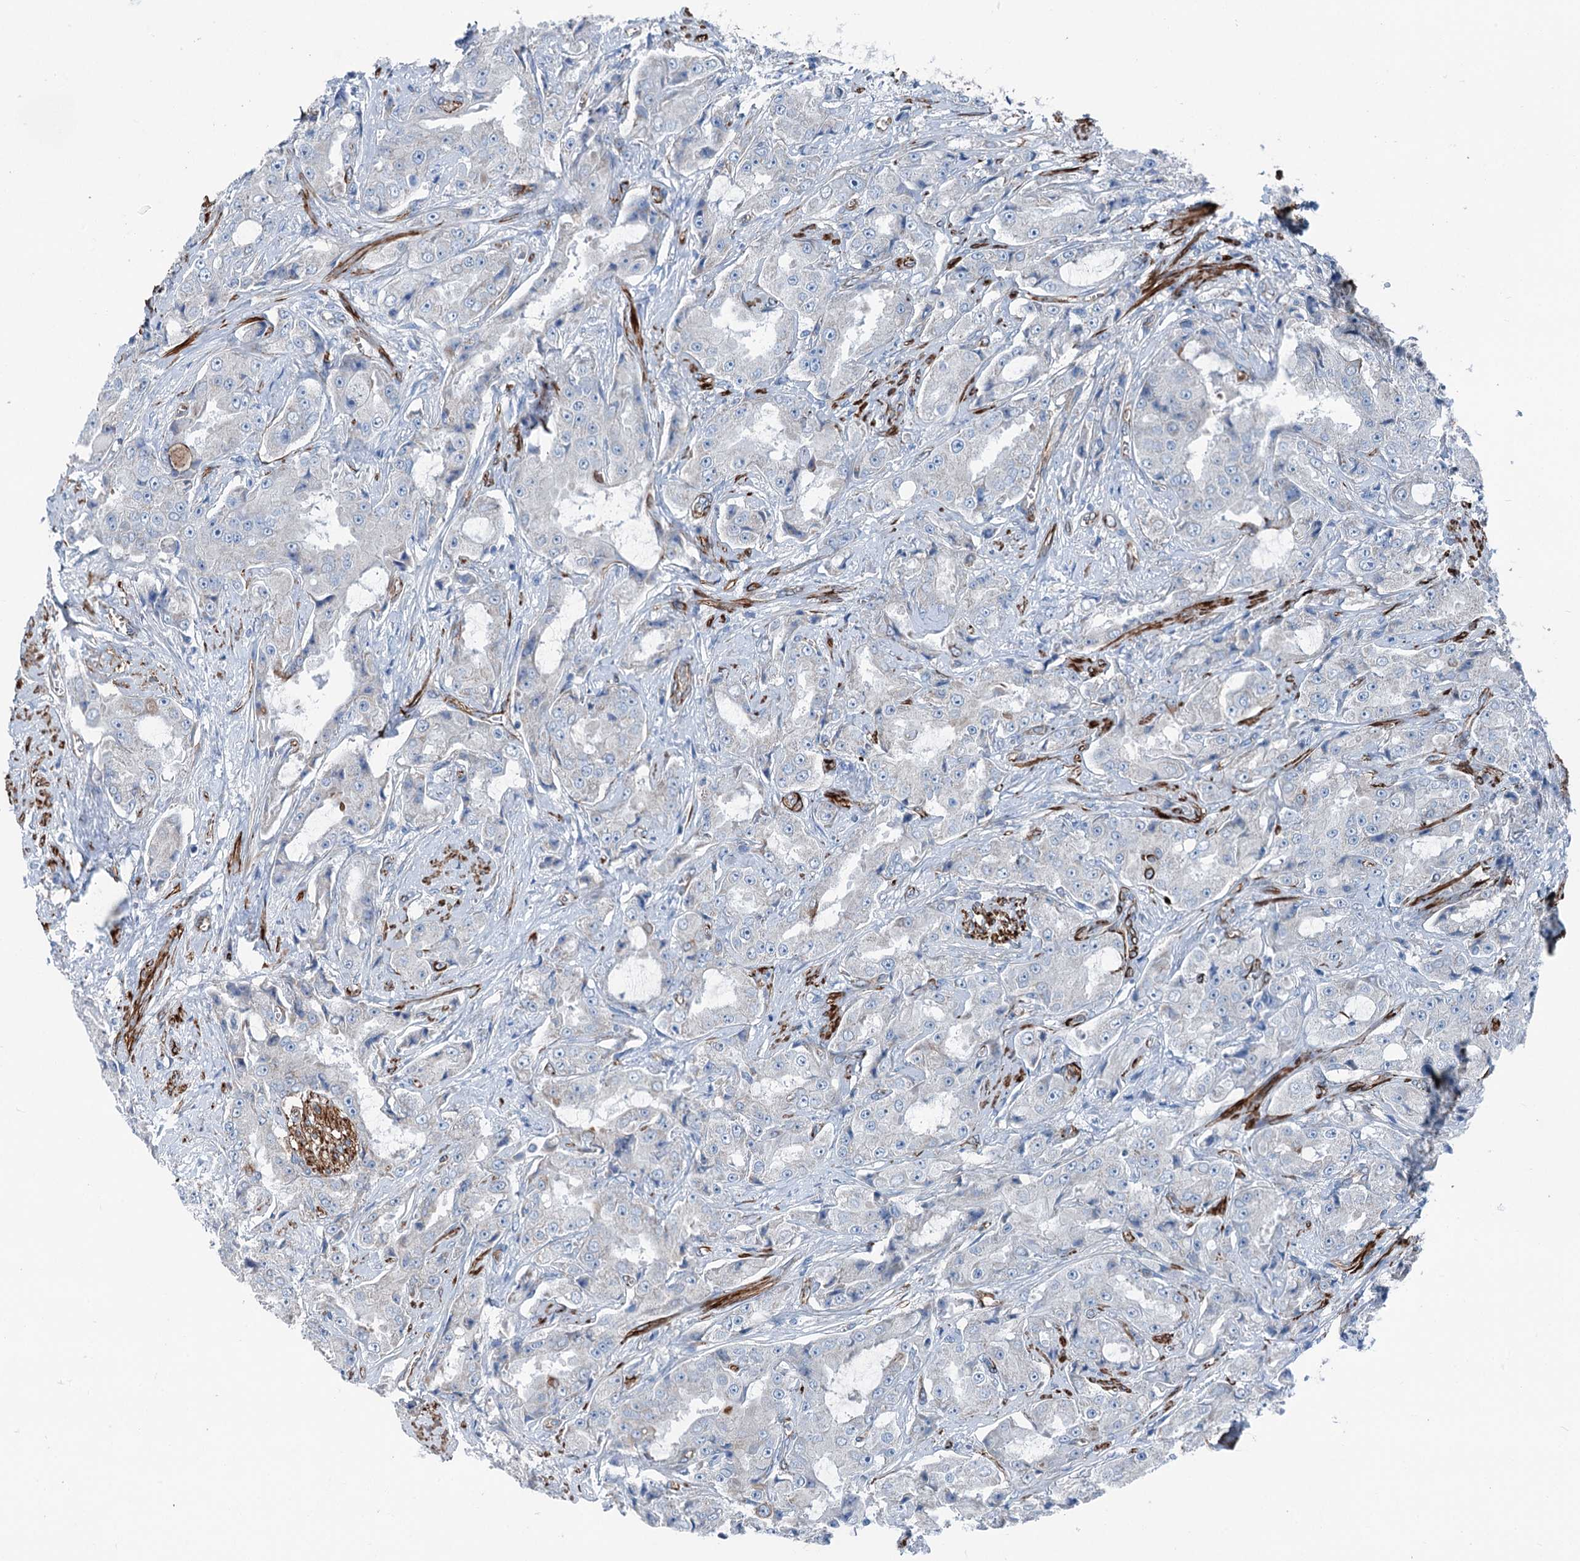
{"staining": {"intensity": "negative", "quantity": "none", "location": "none"}, "tissue": "prostate cancer", "cell_type": "Tumor cells", "image_type": "cancer", "snomed": [{"axis": "morphology", "description": "Adenocarcinoma, High grade"}, {"axis": "topography", "description": "Prostate"}], "caption": "Immunohistochemistry (IHC) histopathology image of neoplastic tissue: prostate adenocarcinoma (high-grade) stained with DAB reveals no significant protein positivity in tumor cells.", "gene": "CALCOCO1", "patient": {"sex": "male", "age": 73}}